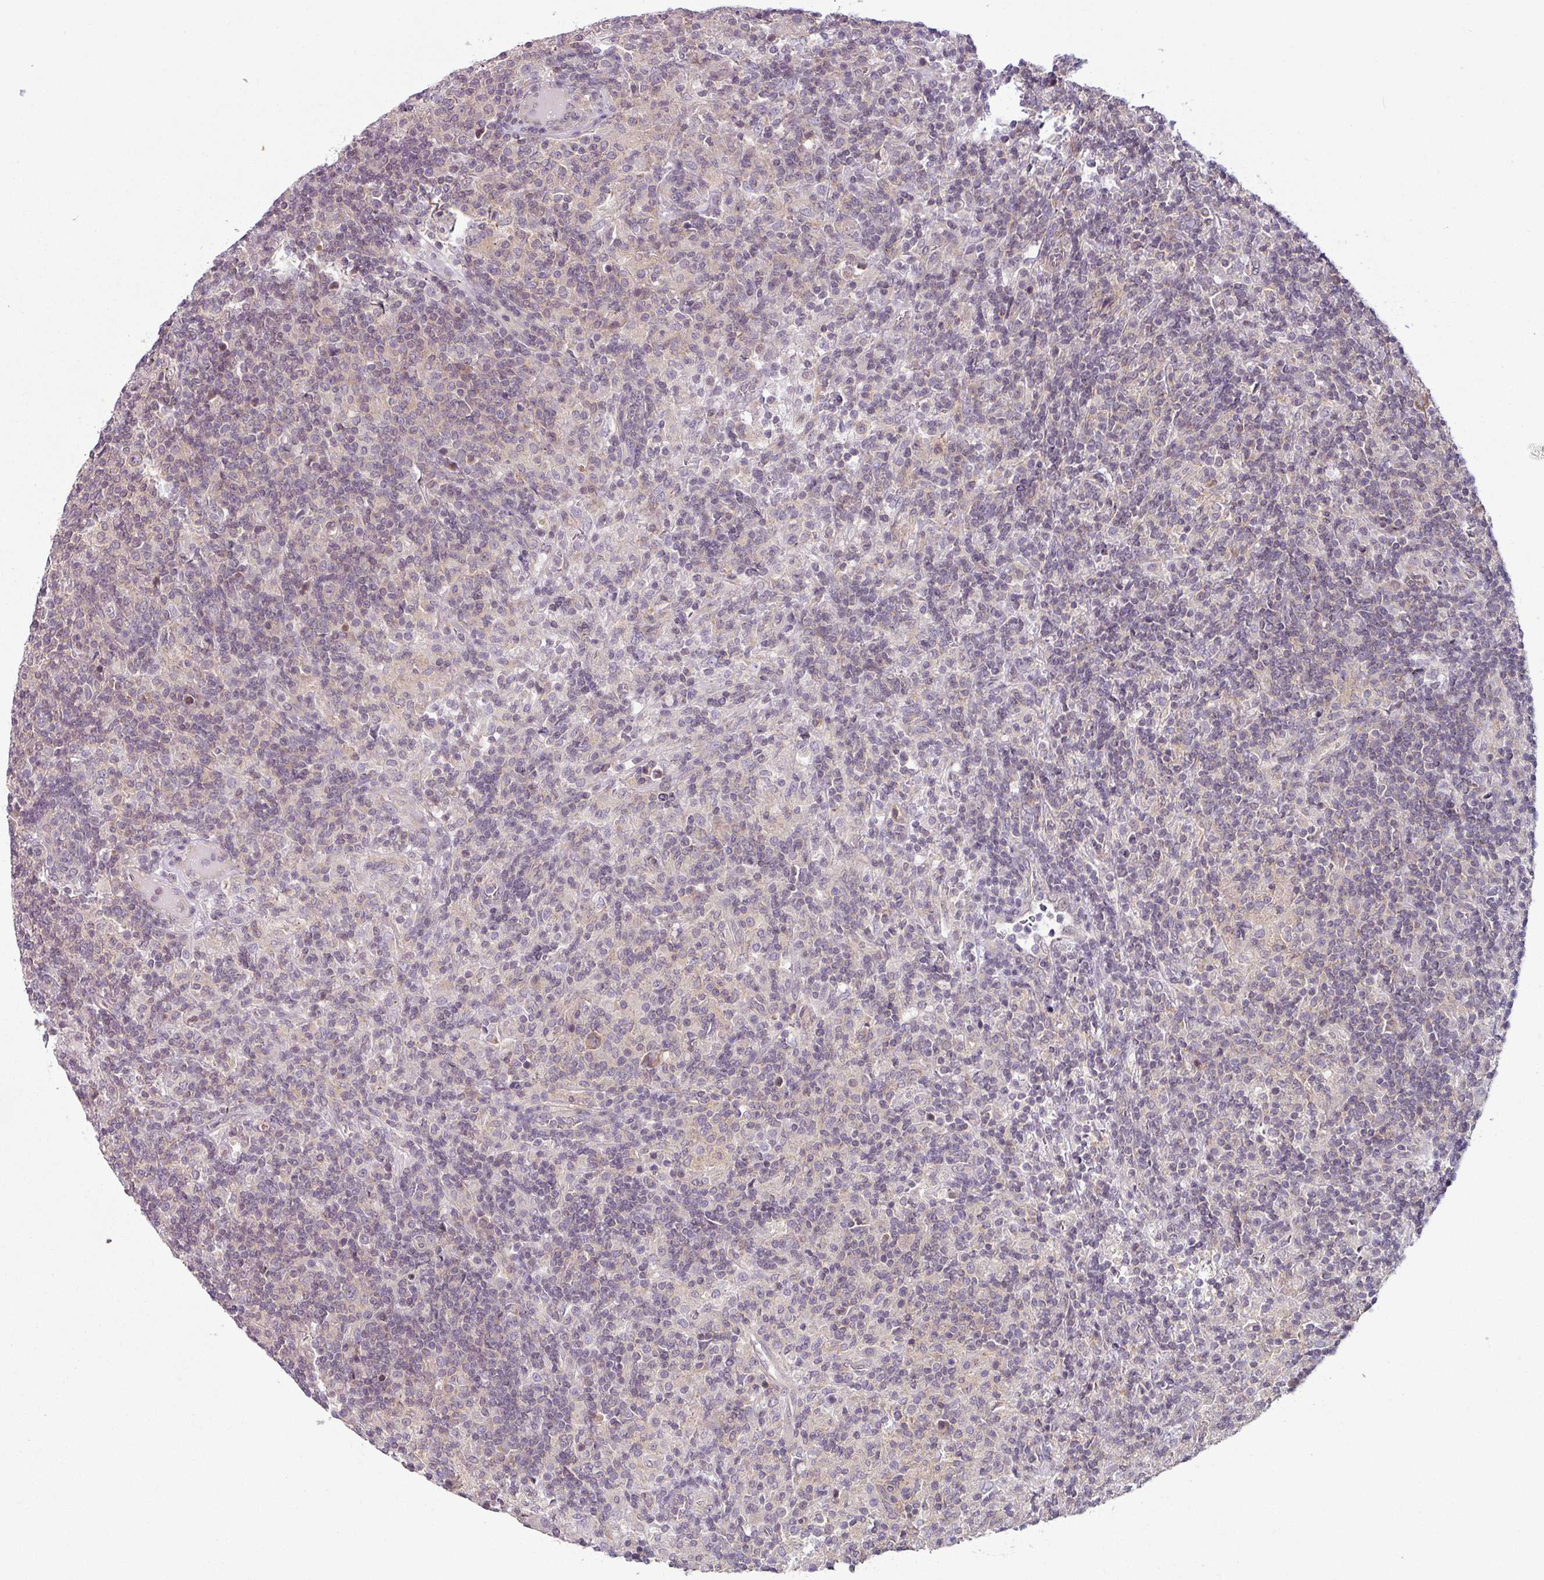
{"staining": {"intensity": "weak", "quantity": "<25%", "location": "cytoplasmic/membranous"}, "tissue": "lymphoma", "cell_type": "Tumor cells", "image_type": "cancer", "snomed": [{"axis": "morphology", "description": "Hodgkin's disease, NOS"}, {"axis": "topography", "description": "Lymph node"}], "caption": "The immunohistochemistry histopathology image has no significant staining in tumor cells of lymphoma tissue. (DAB (3,3'-diaminobenzidine) IHC with hematoxylin counter stain).", "gene": "DERPC", "patient": {"sex": "male", "age": 70}}